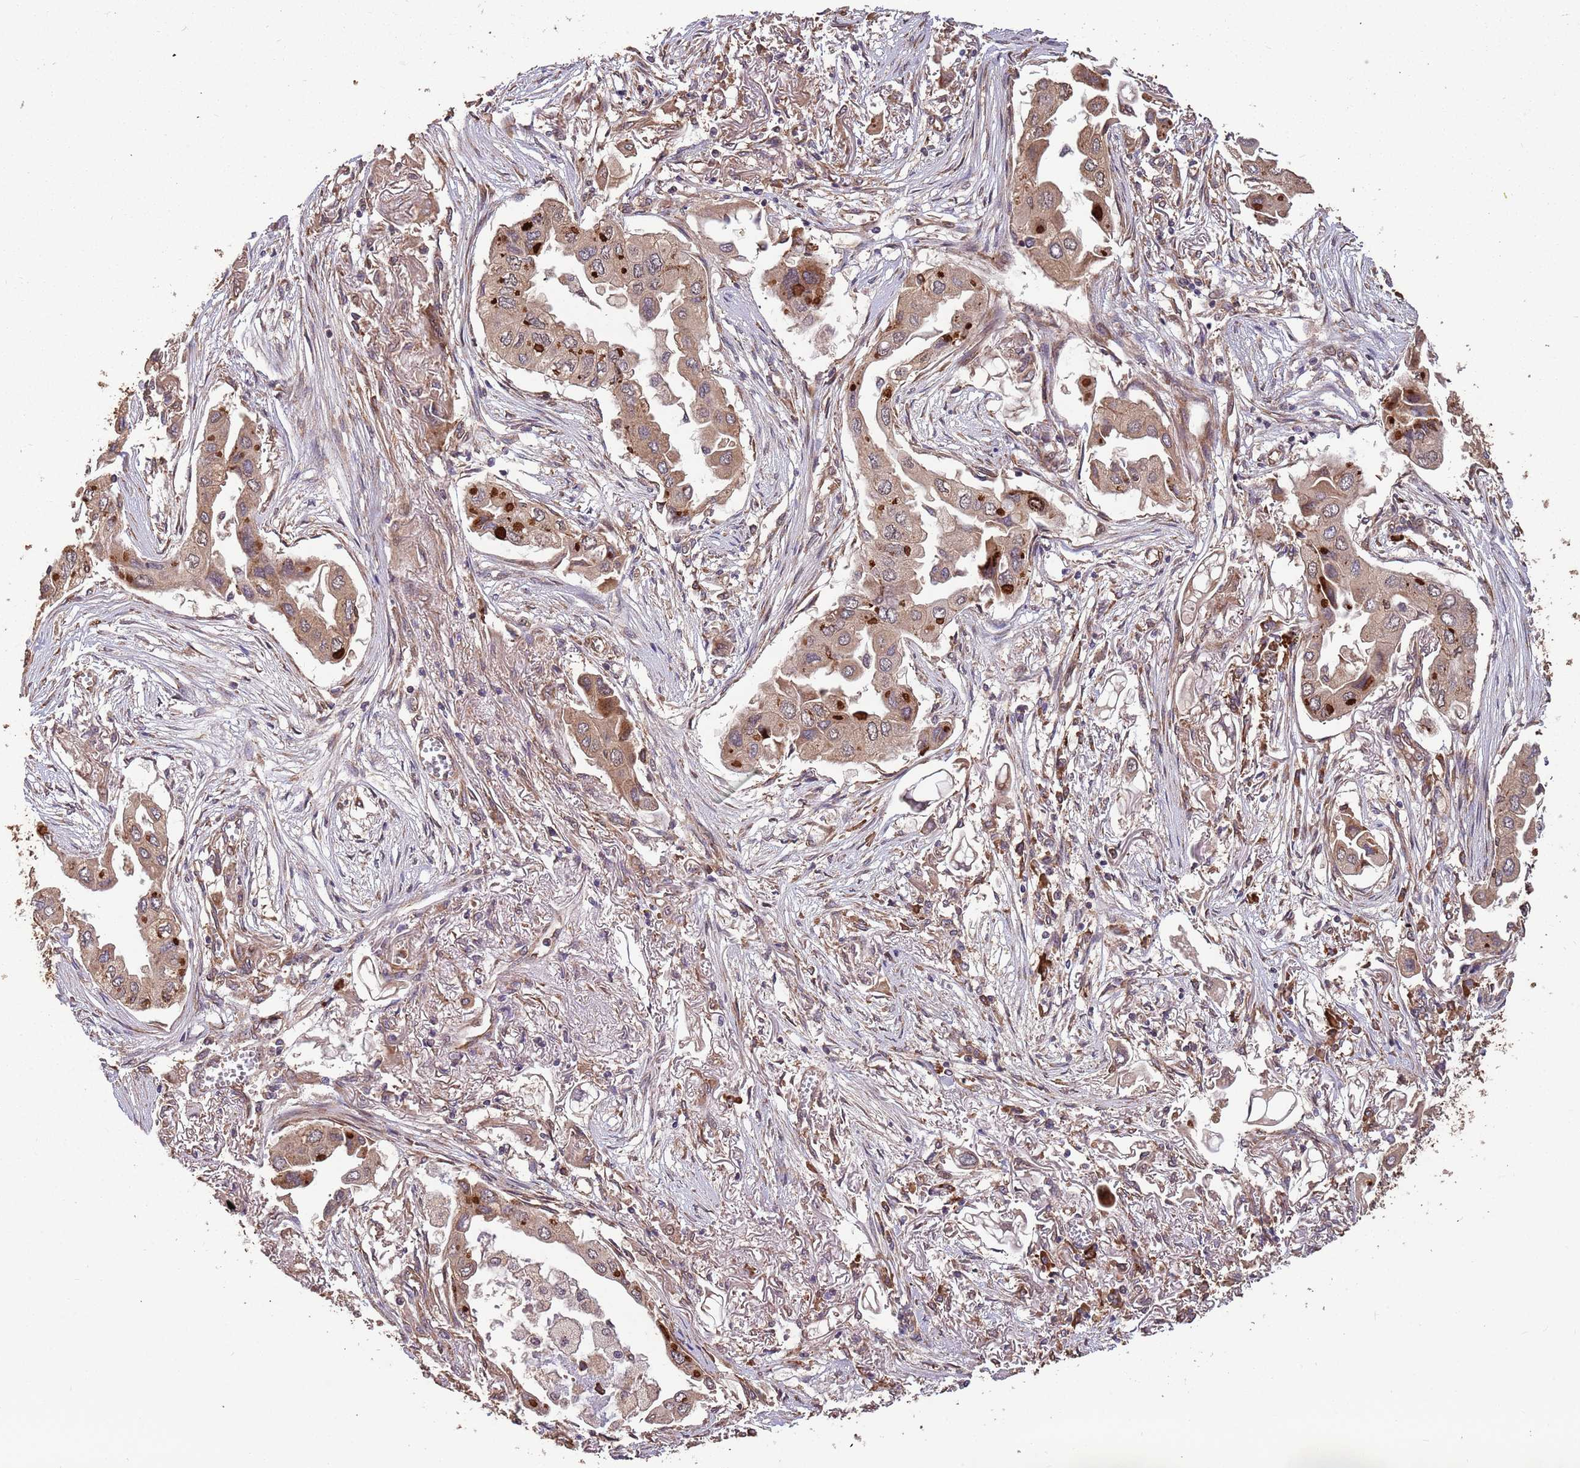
{"staining": {"intensity": "moderate", "quantity": ">75%", "location": "cytoplasmic/membranous"}, "tissue": "lung cancer", "cell_type": "Tumor cells", "image_type": "cancer", "snomed": [{"axis": "morphology", "description": "Adenocarcinoma, NOS"}, {"axis": "topography", "description": "Lung"}], "caption": "Immunohistochemical staining of lung adenocarcinoma exhibits moderate cytoplasmic/membranous protein expression in approximately >75% of tumor cells.", "gene": "ZNF428", "patient": {"sex": "female", "age": 76}}